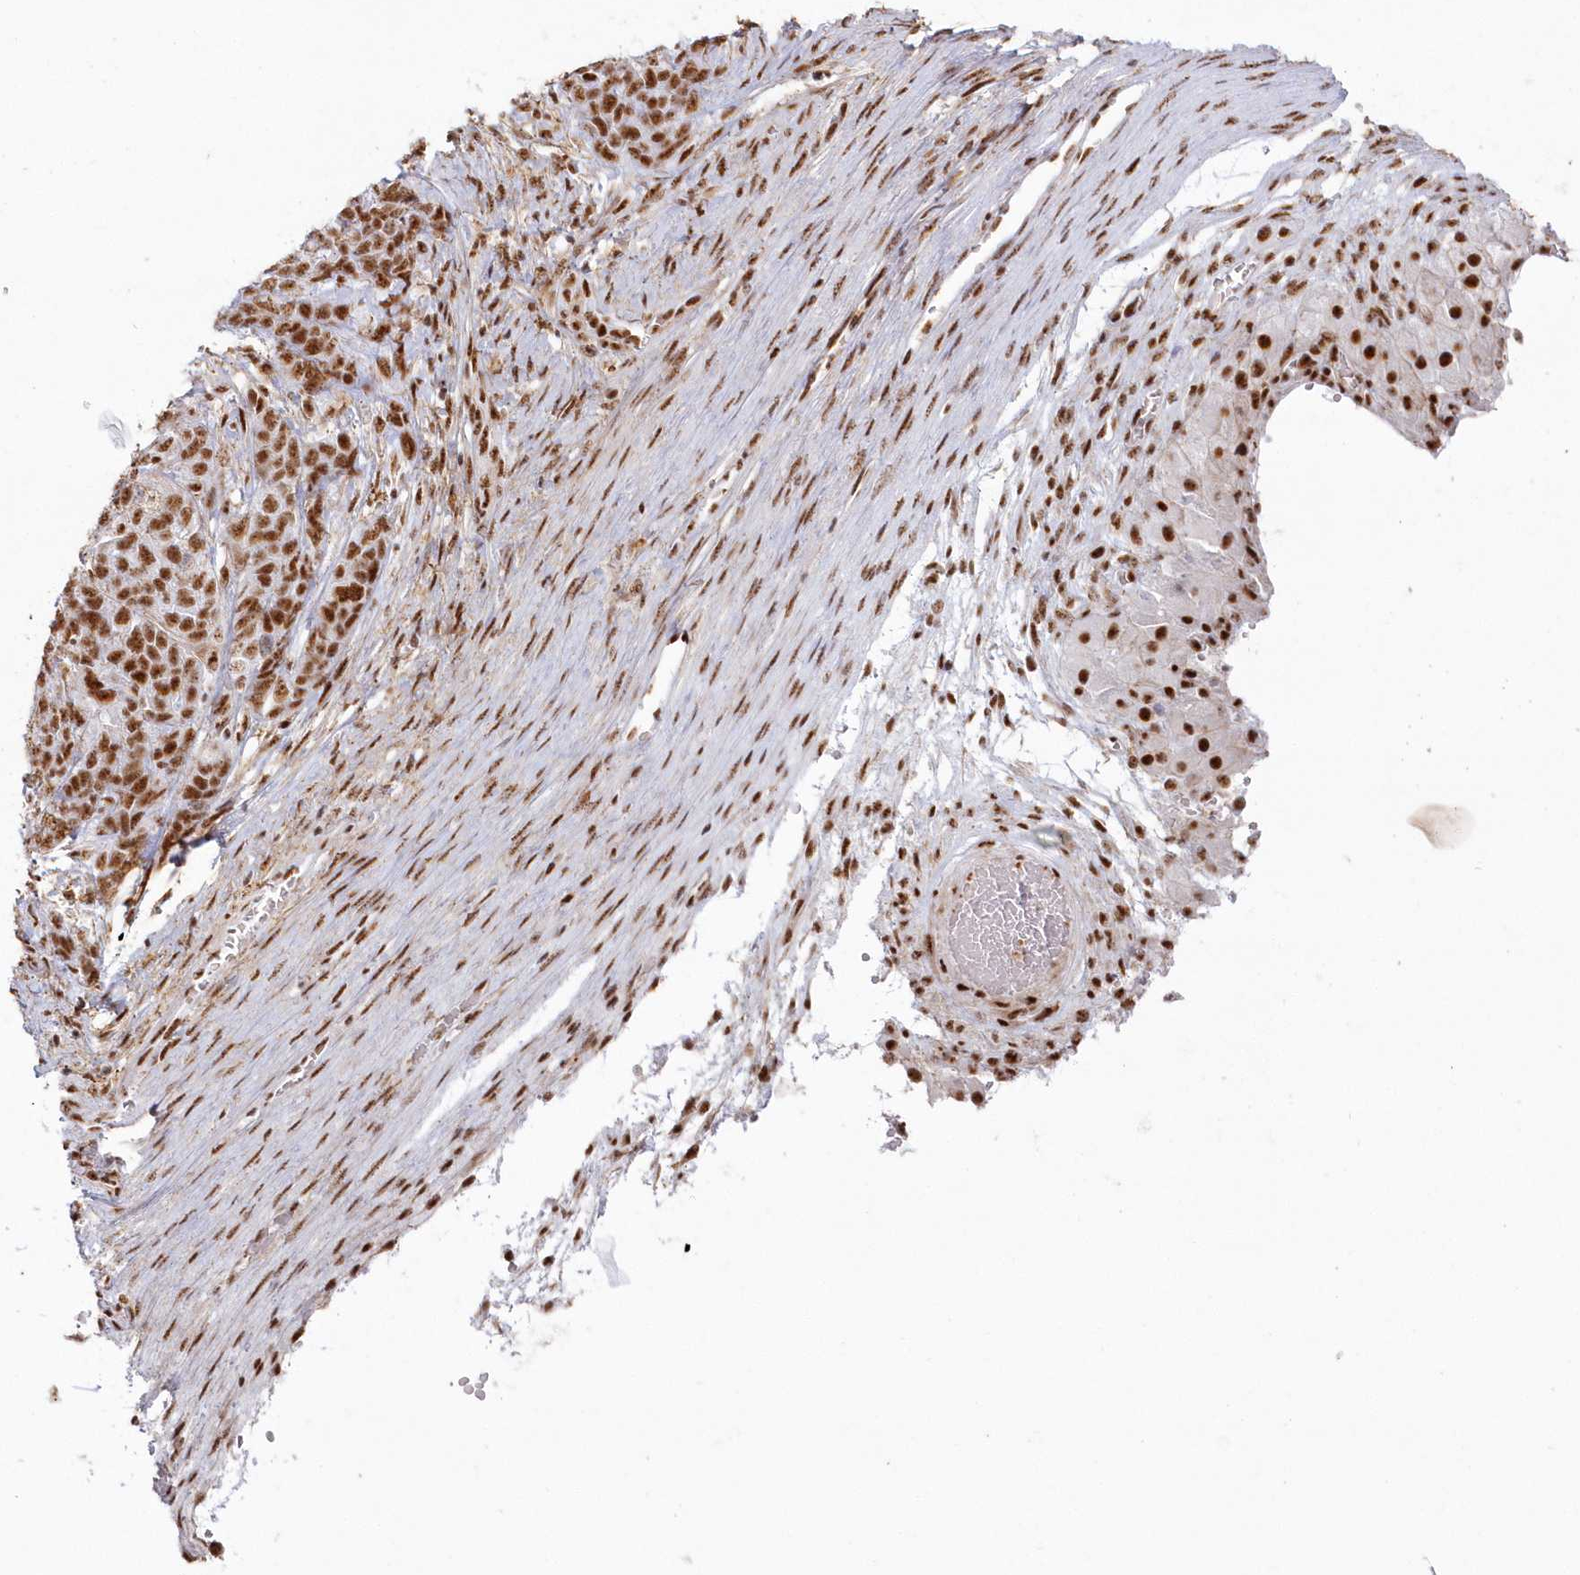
{"staining": {"intensity": "moderate", "quantity": ">75%", "location": "nuclear"}, "tissue": "ovarian cancer", "cell_type": "Tumor cells", "image_type": "cancer", "snomed": [{"axis": "morphology", "description": "Cystadenocarcinoma, serous, NOS"}, {"axis": "topography", "description": "Ovary"}], "caption": "Moderate nuclear protein staining is identified in approximately >75% of tumor cells in ovarian serous cystadenocarcinoma.", "gene": "DDX46", "patient": {"sex": "female", "age": 44}}